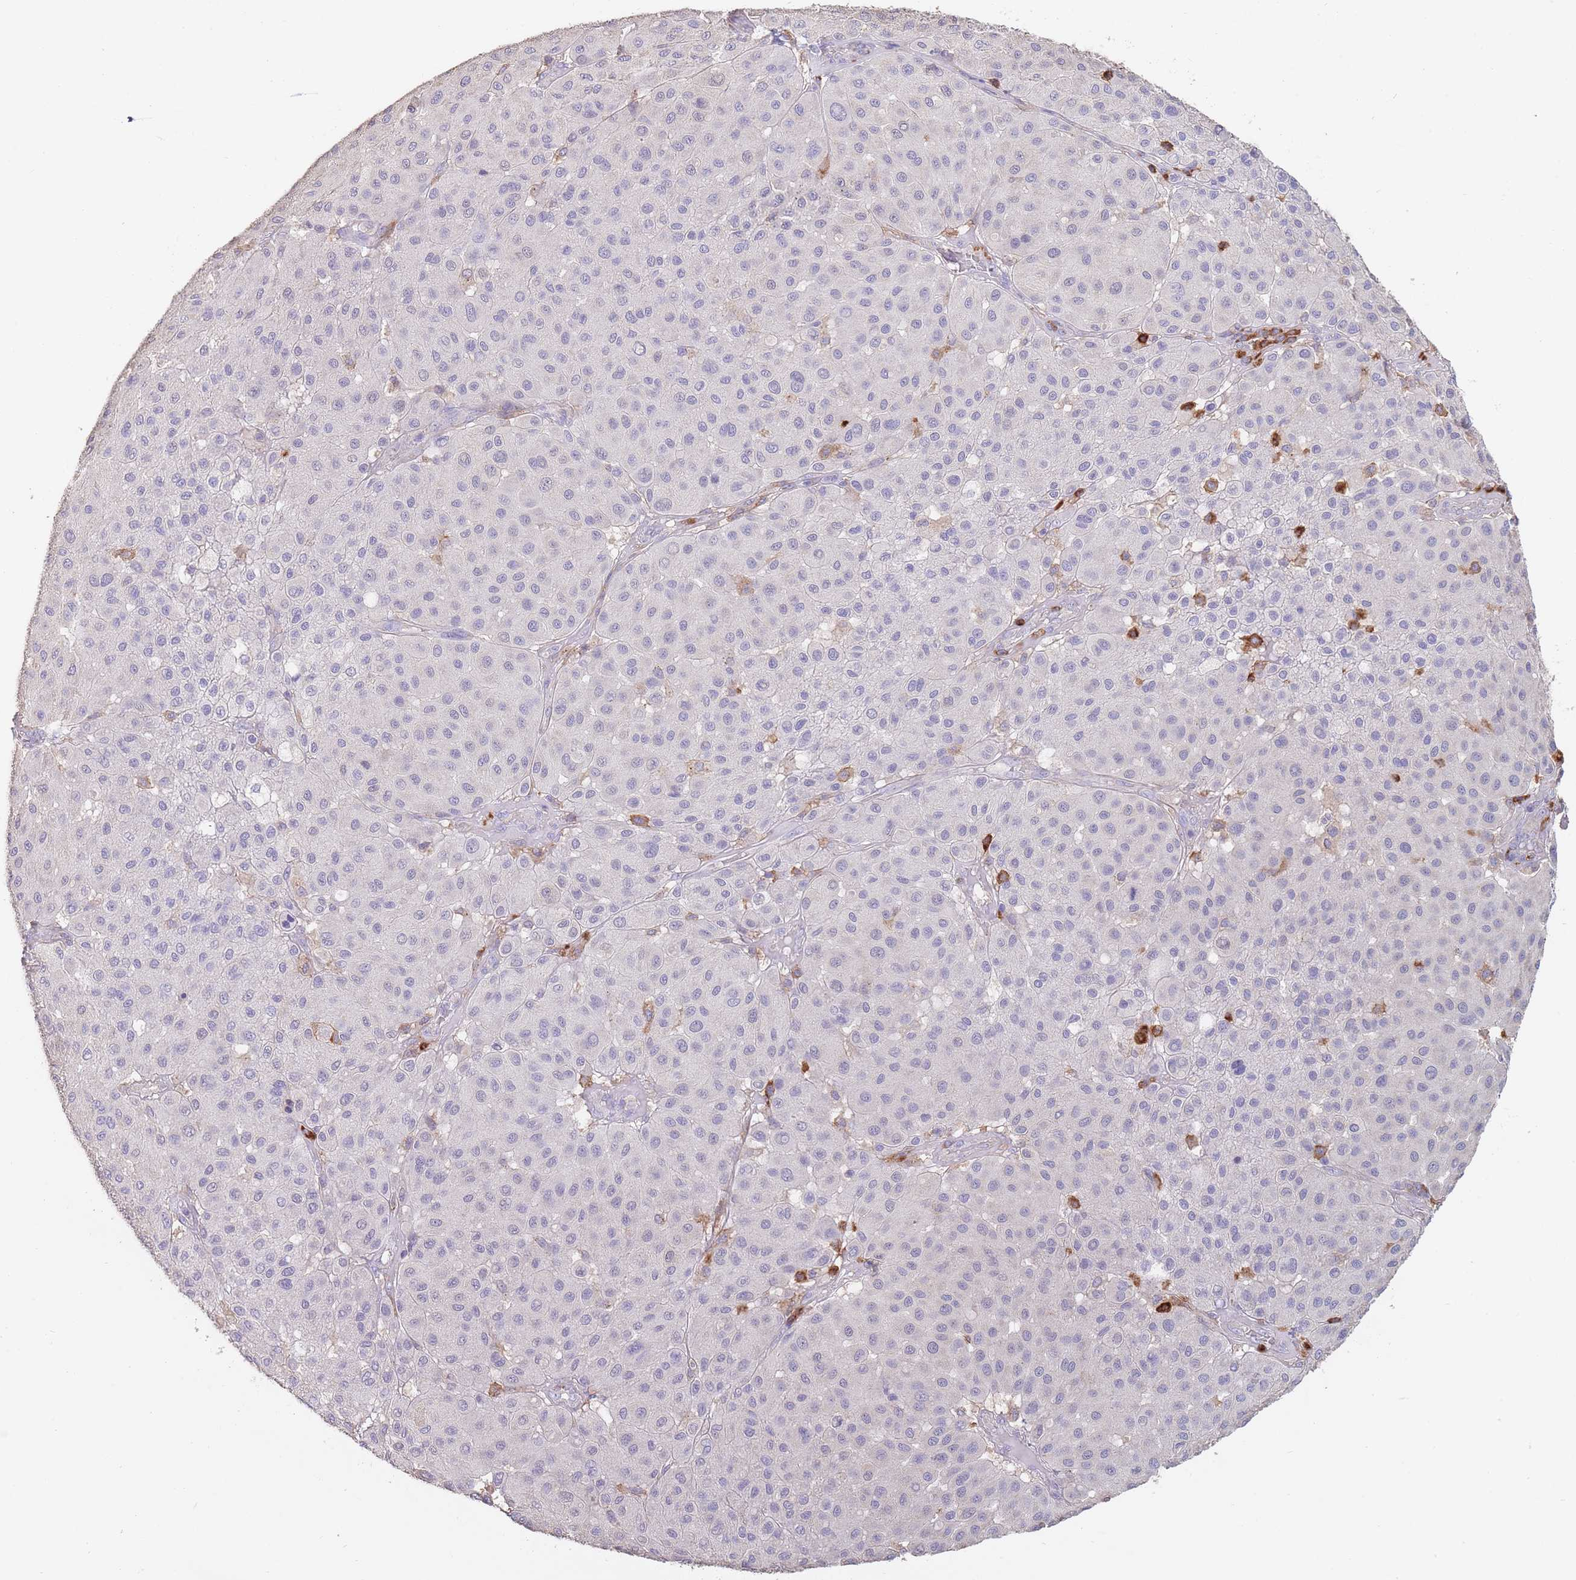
{"staining": {"intensity": "negative", "quantity": "none", "location": "none"}, "tissue": "melanoma", "cell_type": "Tumor cells", "image_type": "cancer", "snomed": [{"axis": "morphology", "description": "Malignant melanoma, Metastatic site"}, {"axis": "topography", "description": "Smooth muscle"}], "caption": "Micrograph shows no protein expression in tumor cells of melanoma tissue.", "gene": "CLEC12A", "patient": {"sex": "male", "age": 41}}